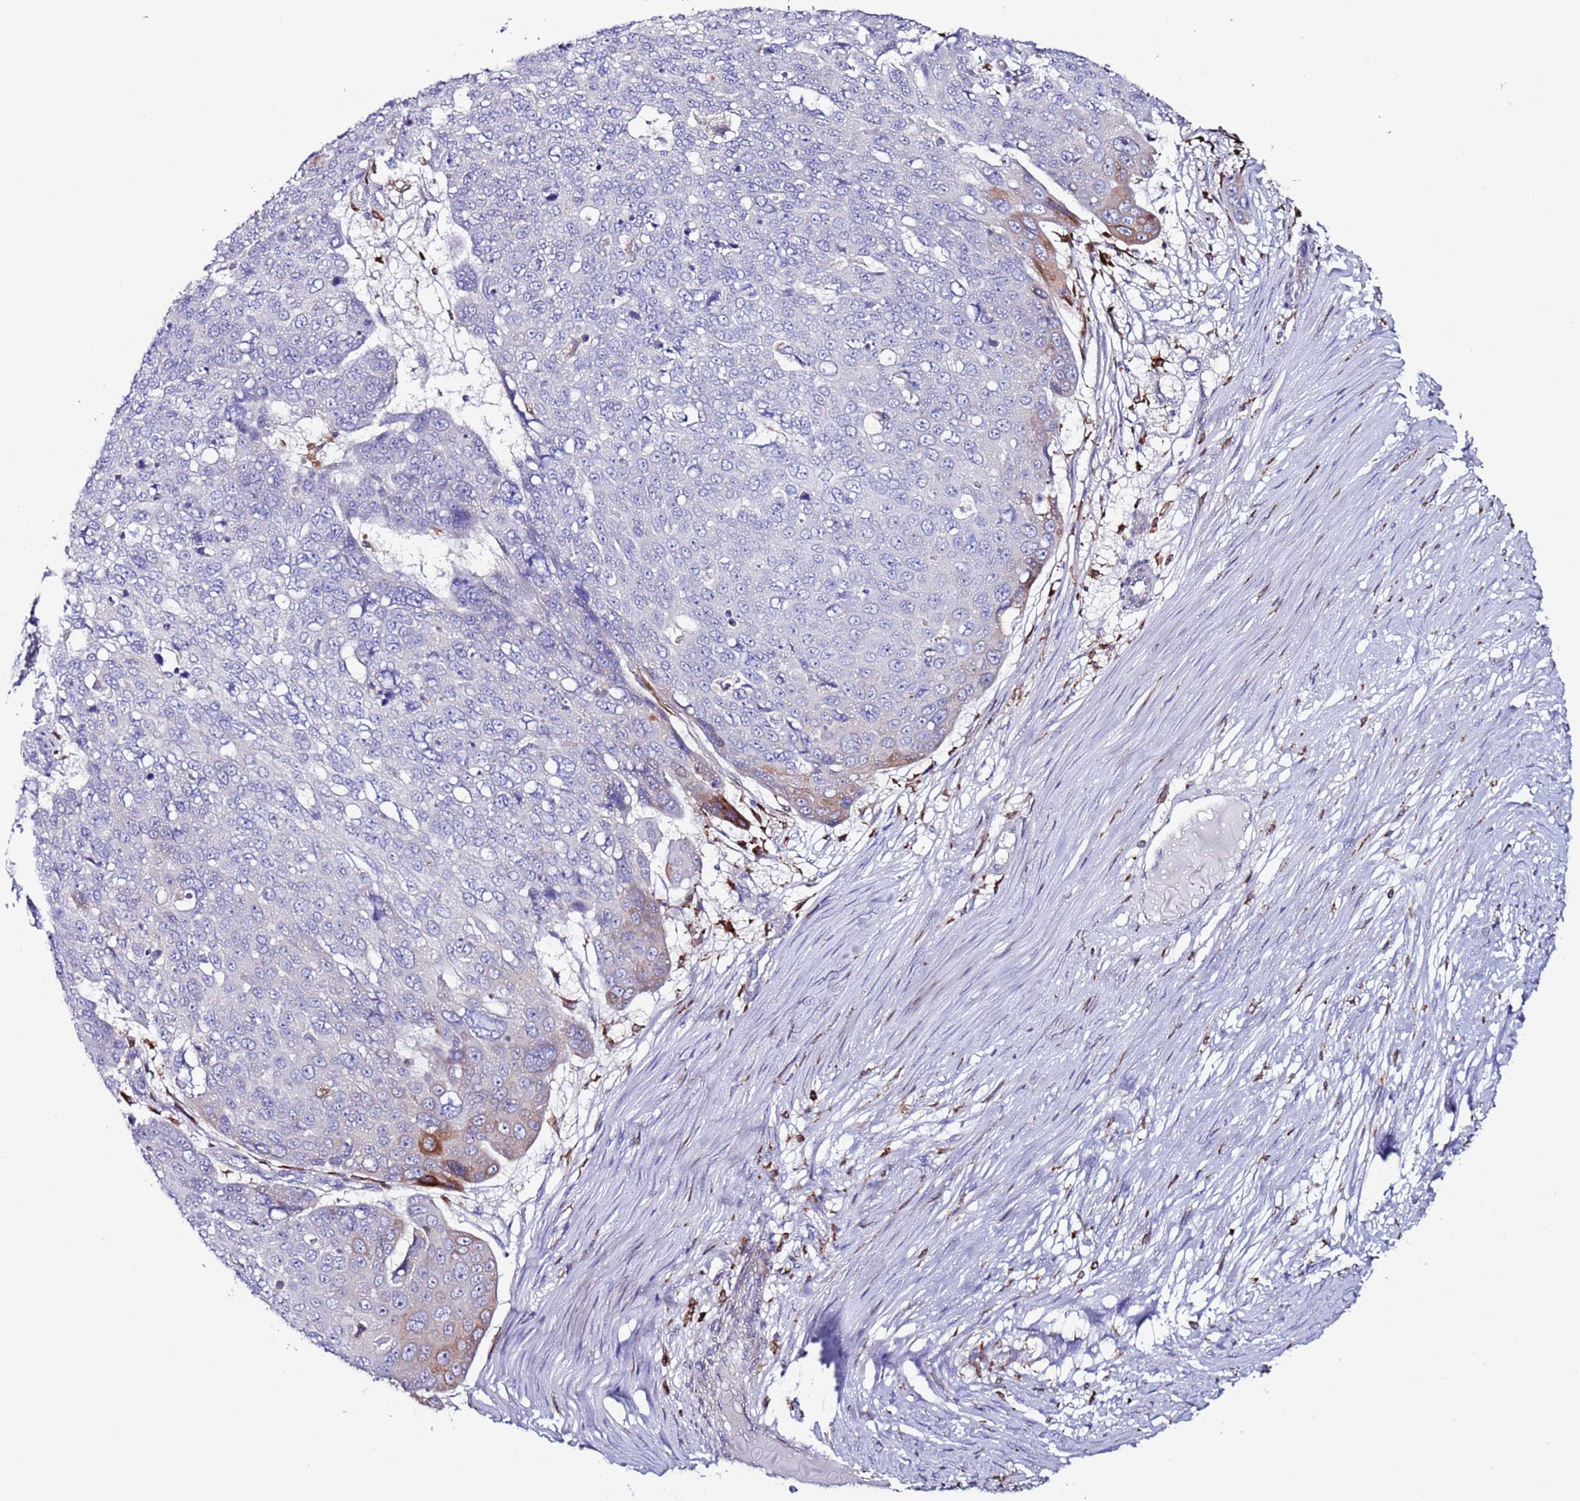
{"staining": {"intensity": "moderate", "quantity": "<25%", "location": "cytoplasmic/membranous"}, "tissue": "skin cancer", "cell_type": "Tumor cells", "image_type": "cancer", "snomed": [{"axis": "morphology", "description": "Squamous cell carcinoma, NOS"}, {"axis": "topography", "description": "Skin"}], "caption": "Protein analysis of skin cancer (squamous cell carcinoma) tissue shows moderate cytoplasmic/membranous expression in approximately <25% of tumor cells.", "gene": "GREB1L", "patient": {"sex": "male", "age": 71}}